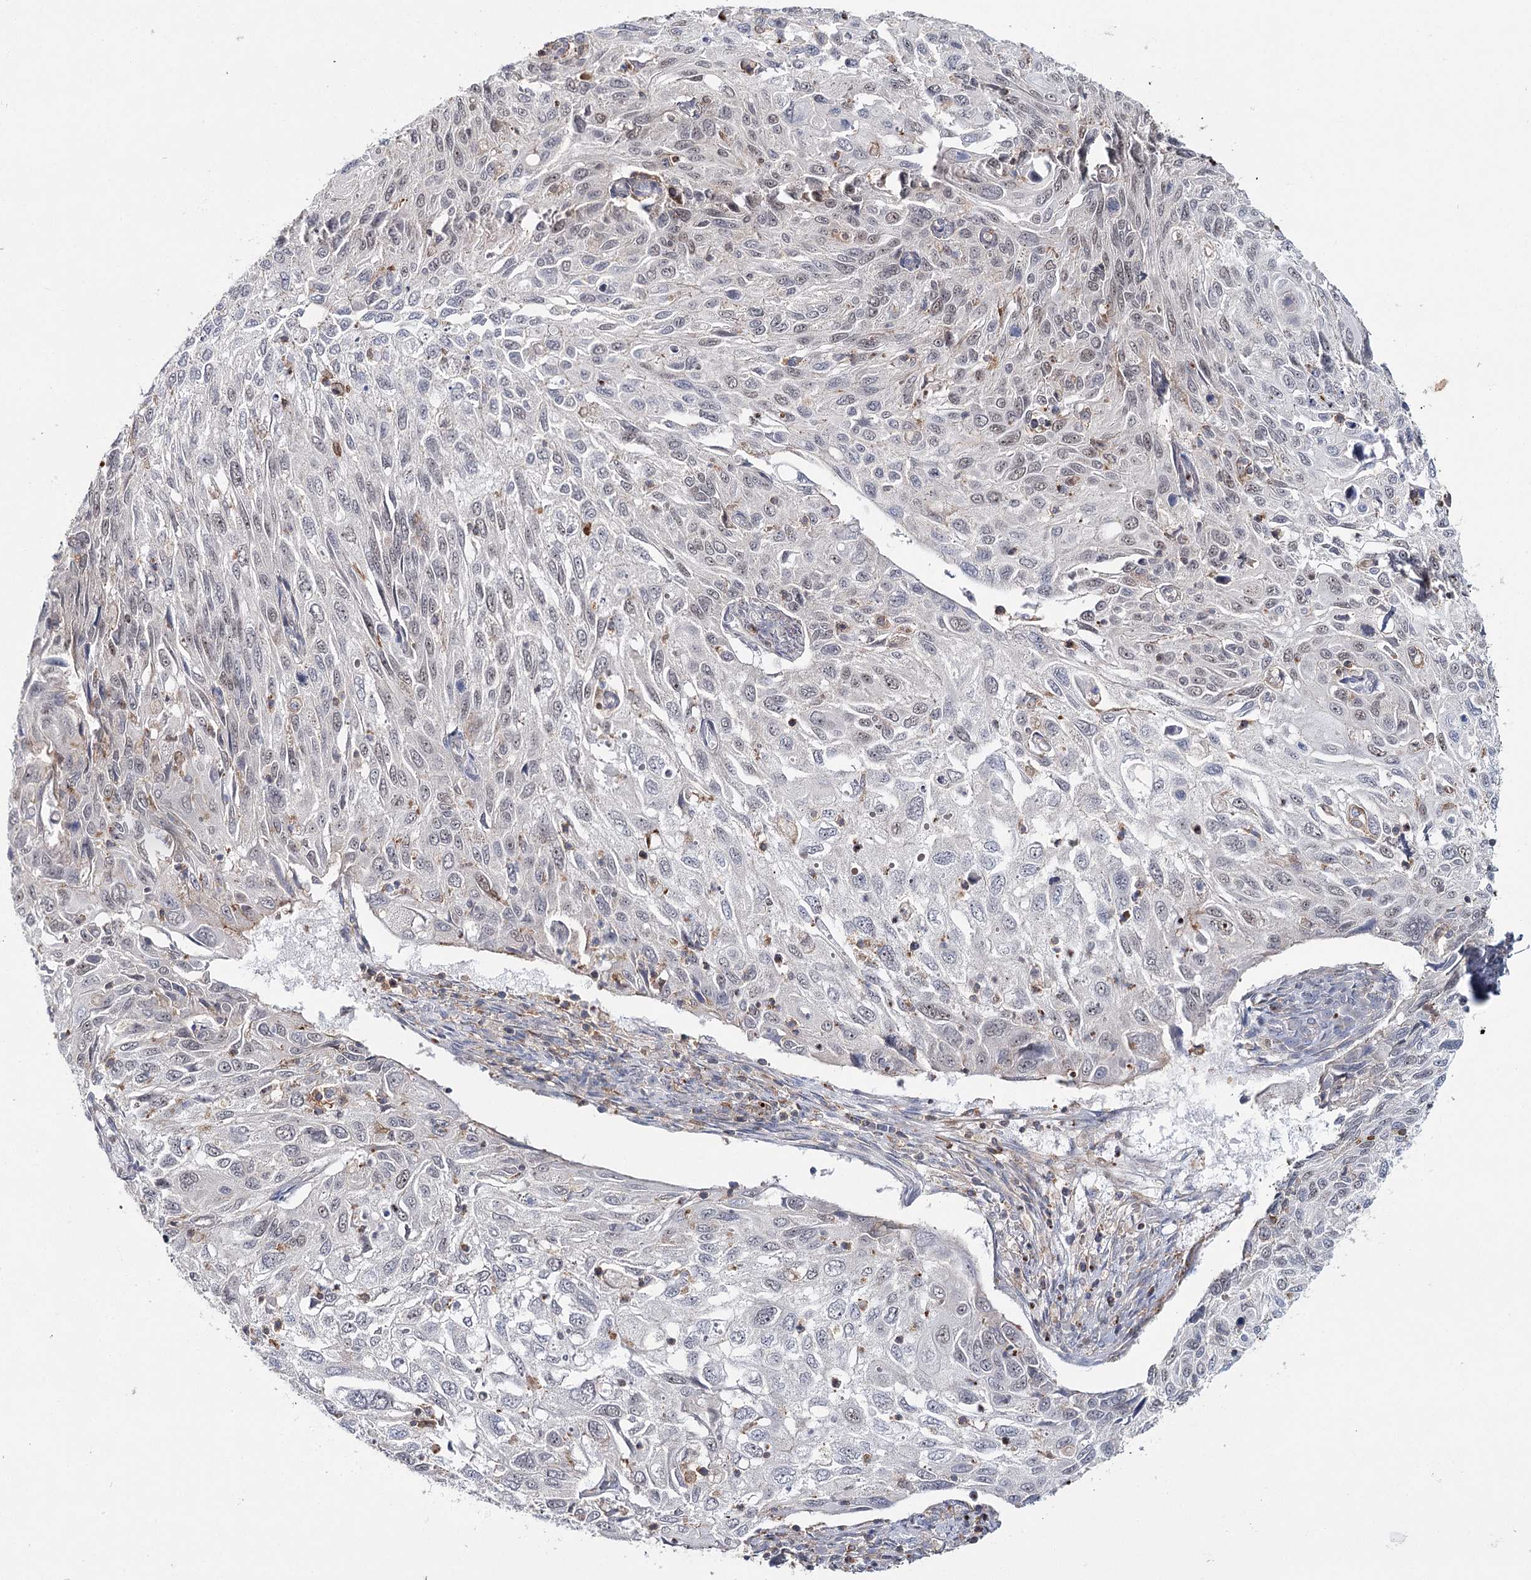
{"staining": {"intensity": "negative", "quantity": "none", "location": "none"}, "tissue": "cervical cancer", "cell_type": "Tumor cells", "image_type": "cancer", "snomed": [{"axis": "morphology", "description": "Squamous cell carcinoma, NOS"}, {"axis": "topography", "description": "Cervix"}], "caption": "This photomicrograph is of cervical squamous cell carcinoma stained with IHC to label a protein in brown with the nuclei are counter-stained blue. There is no positivity in tumor cells. (DAB IHC with hematoxylin counter stain).", "gene": "ZC3H8", "patient": {"sex": "female", "age": 70}}